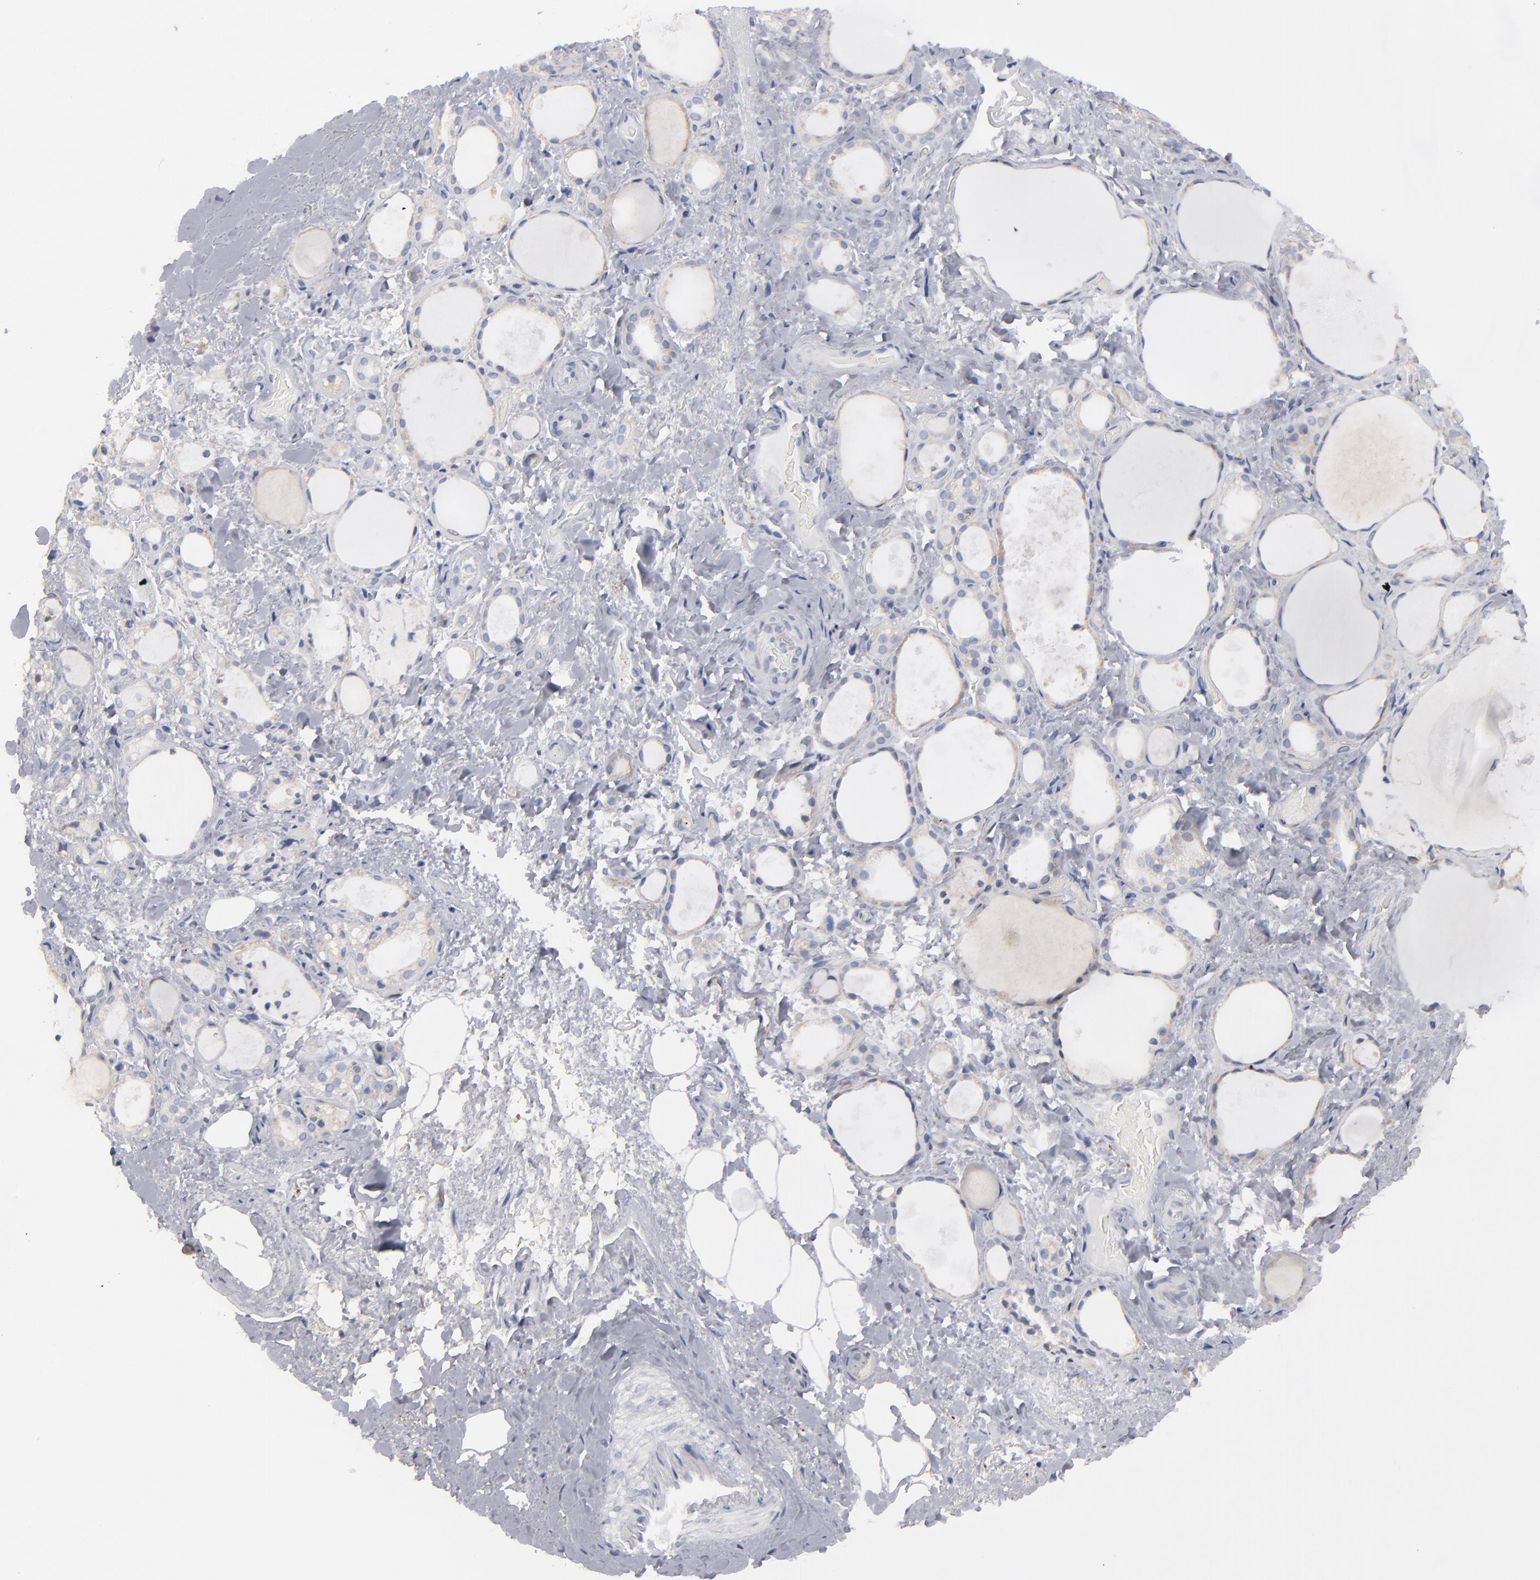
{"staining": {"intensity": "weak", "quantity": "<25%", "location": "cytoplasmic/membranous"}, "tissue": "thyroid gland", "cell_type": "Glandular cells", "image_type": "normal", "snomed": [{"axis": "morphology", "description": "Normal tissue, NOS"}, {"axis": "topography", "description": "Thyroid gland"}], "caption": "This photomicrograph is of benign thyroid gland stained with immunohistochemistry to label a protein in brown with the nuclei are counter-stained blue. There is no positivity in glandular cells.", "gene": "CCDC80", "patient": {"sex": "female", "age": 75}}